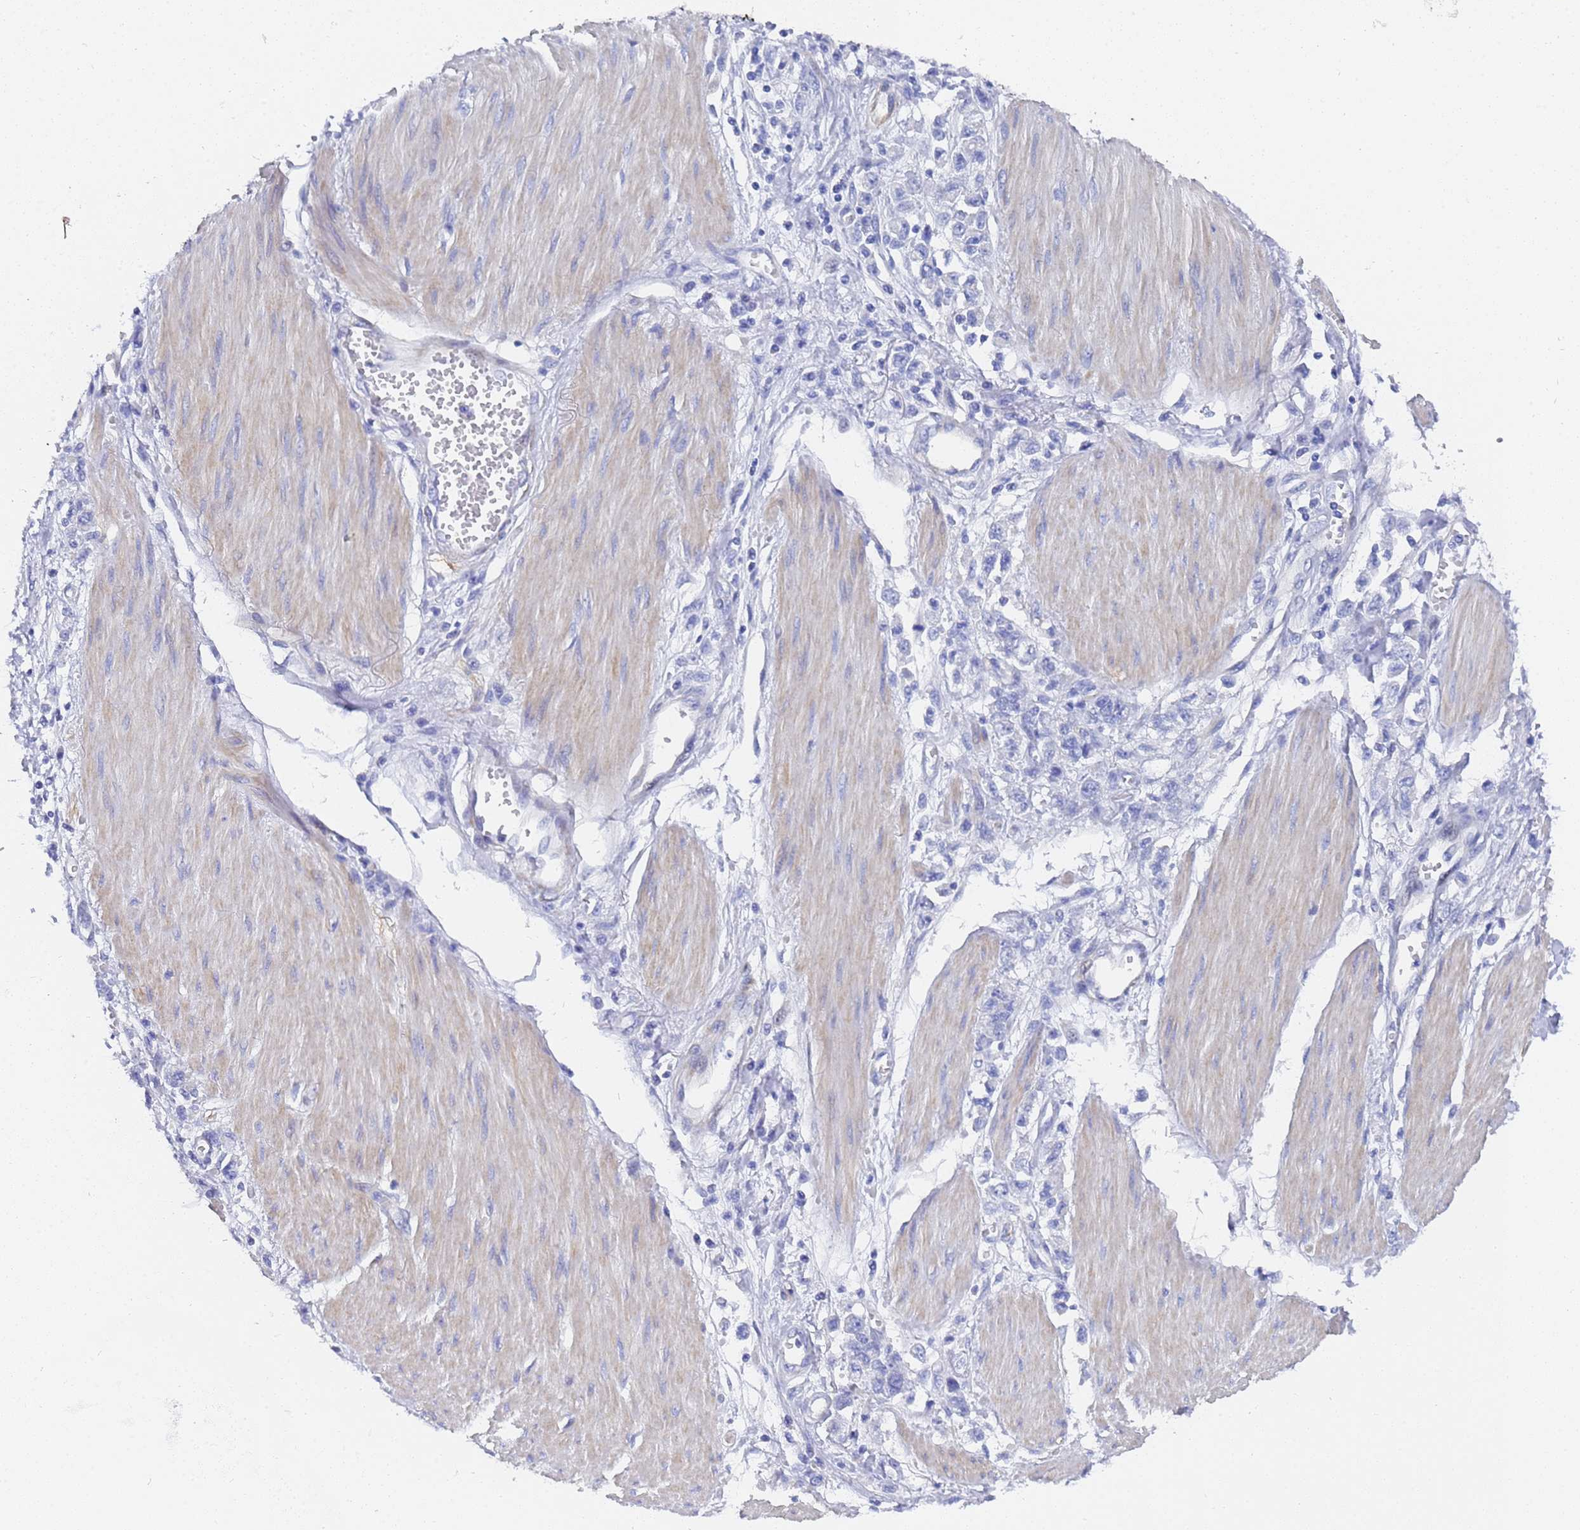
{"staining": {"intensity": "negative", "quantity": "none", "location": "none"}, "tissue": "stomach cancer", "cell_type": "Tumor cells", "image_type": "cancer", "snomed": [{"axis": "morphology", "description": "Adenocarcinoma, NOS"}, {"axis": "topography", "description": "Stomach"}], "caption": "Protein analysis of stomach cancer (adenocarcinoma) reveals no significant positivity in tumor cells.", "gene": "TUBB1", "patient": {"sex": "female", "age": 76}}